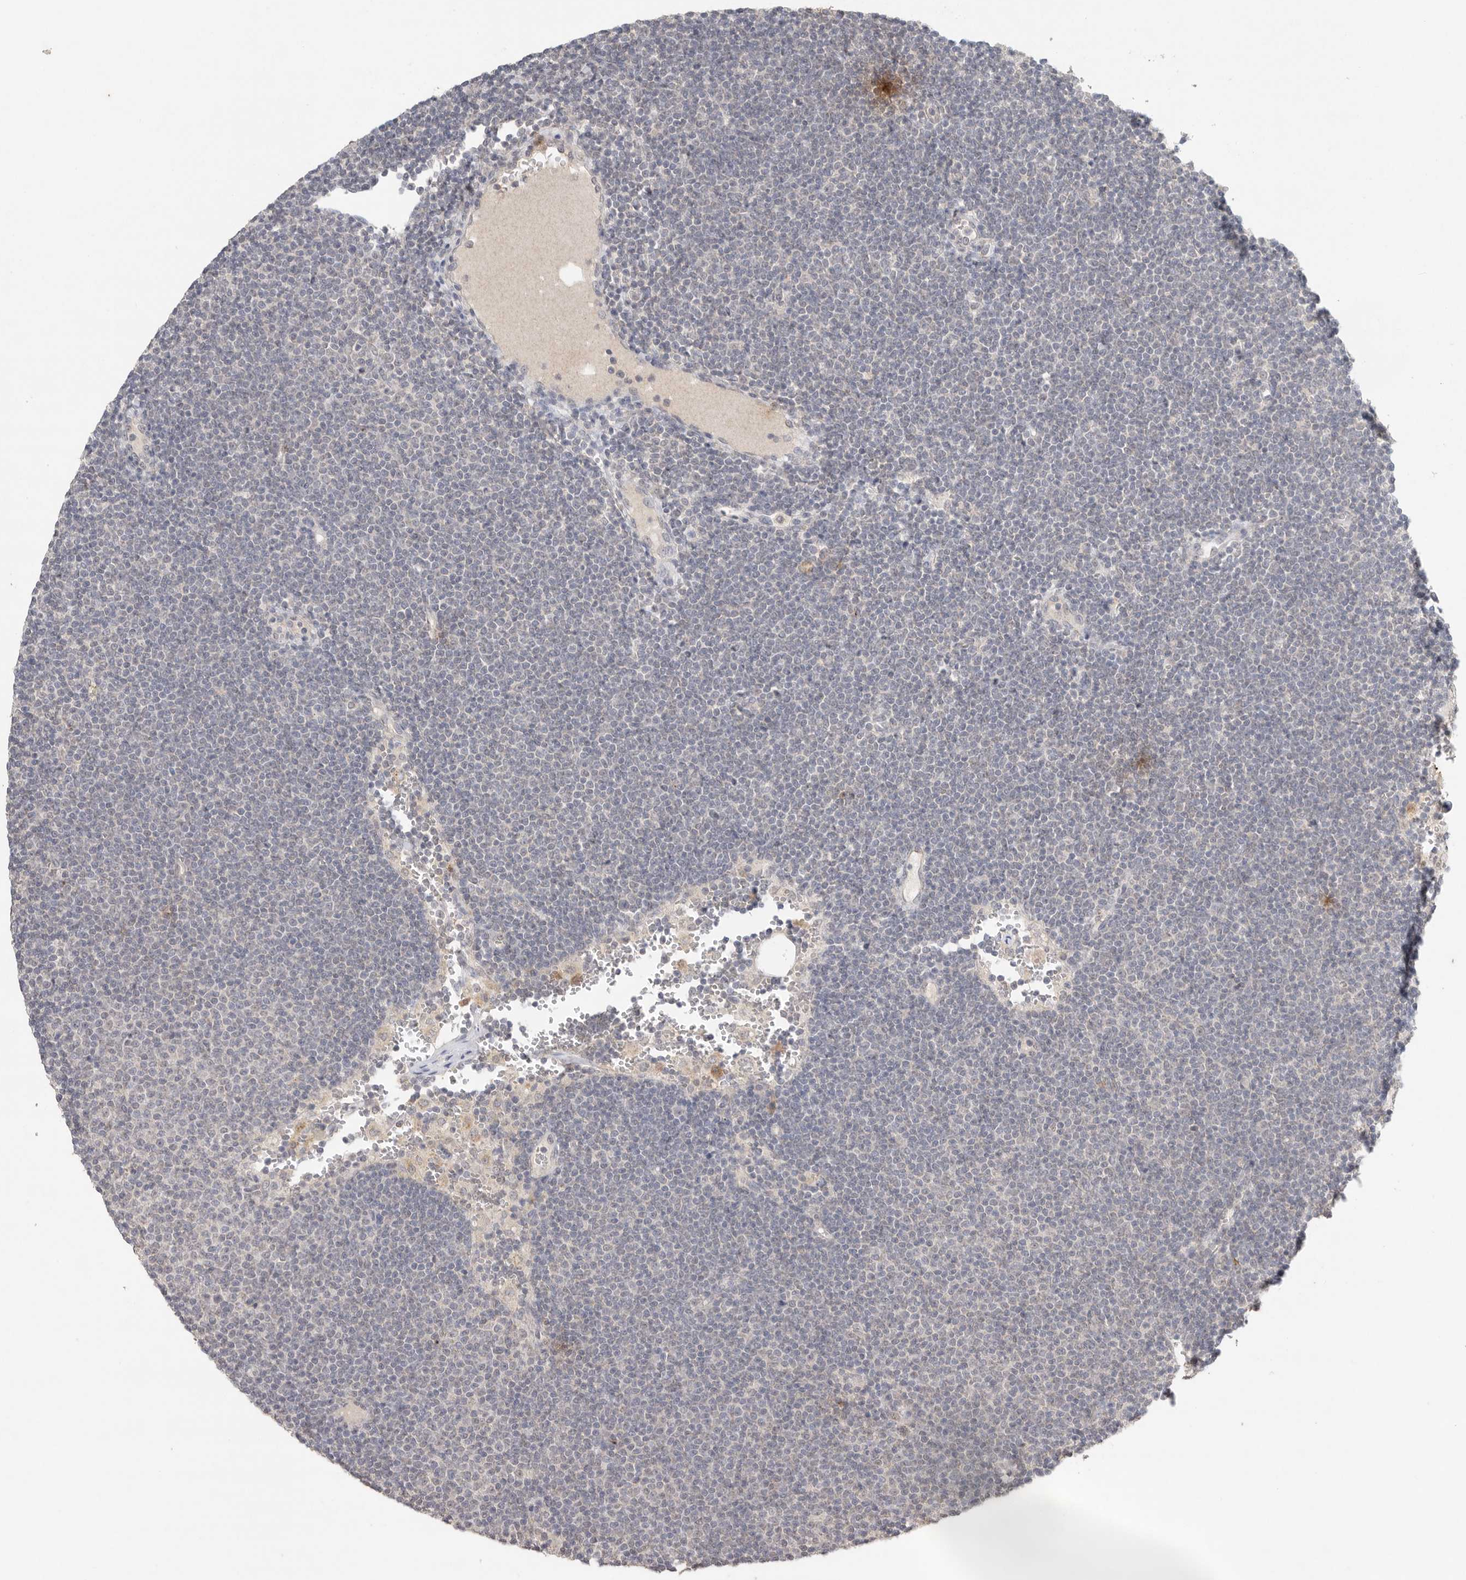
{"staining": {"intensity": "negative", "quantity": "none", "location": "none"}, "tissue": "lymphoma", "cell_type": "Tumor cells", "image_type": "cancer", "snomed": [{"axis": "morphology", "description": "Malignant lymphoma, non-Hodgkin's type, Low grade"}, {"axis": "topography", "description": "Lymph node"}], "caption": "Immunohistochemistry of human low-grade malignant lymphoma, non-Hodgkin's type shows no staining in tumor cells.", "gene": "KLK5", "patient": {"sex": "female", "age": 53}}